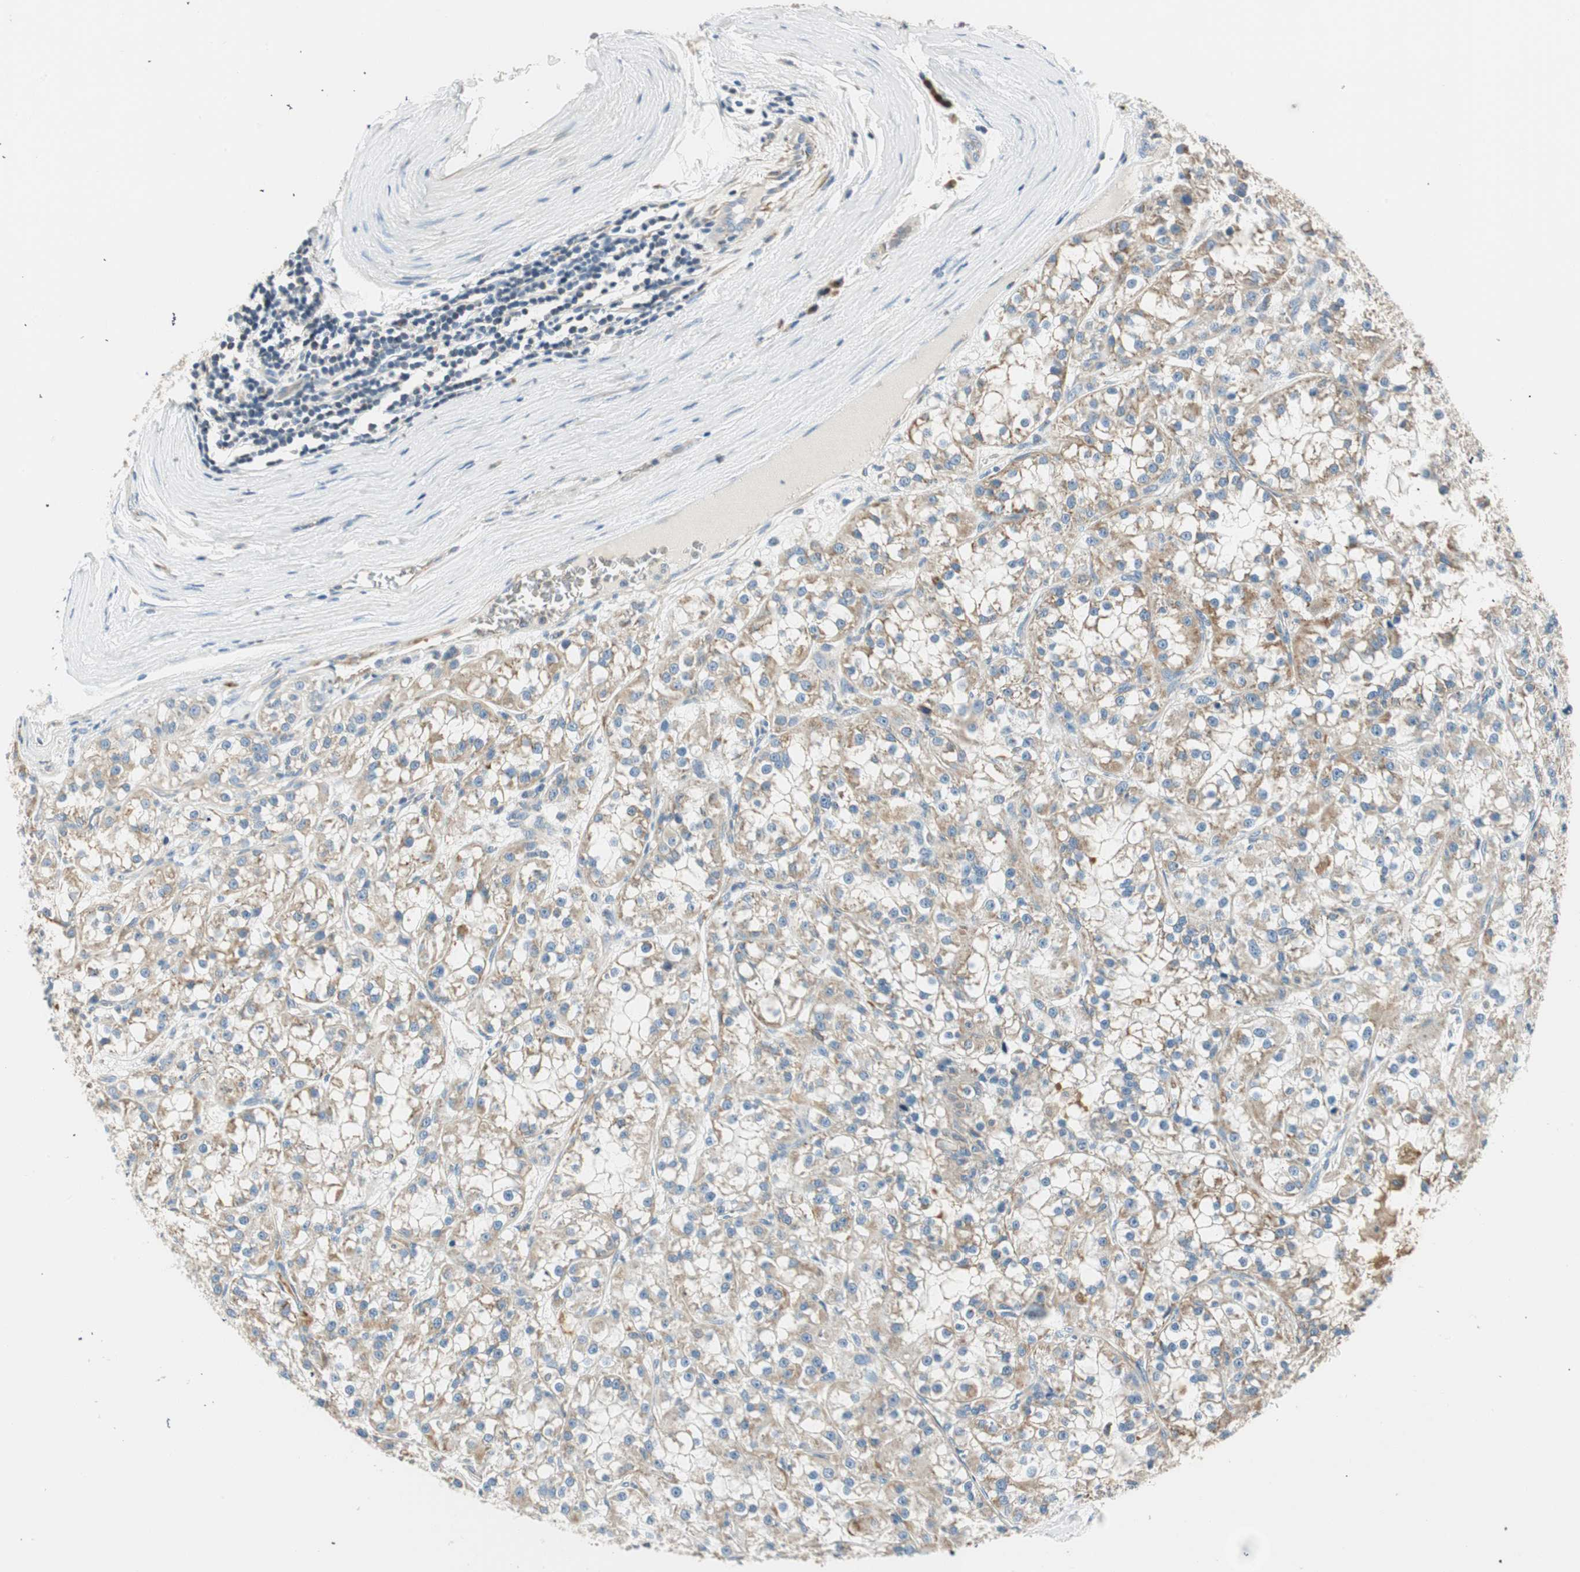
{"staining": {"intensity": "moderate", "quantity": "25%-75%", "location": "cytoplasmic/membranous"}, "tissue": "renal cancer", "cell_type": "Tumor cells", "image_type": "cancer", "snomed": [{"axis": "morphology", "description": "Adenocarcinoma, NOS"}, {"axis": "topography", "description": "Kidney"}], "caption": "Tumor cells exhibit medium levels of moderate cytoplasmic/membranous staining in about 25%-75% of cells in adenocarcinoma (renal).", "gene": "RORB", "patient": {"sex": "female", "age": 52}}